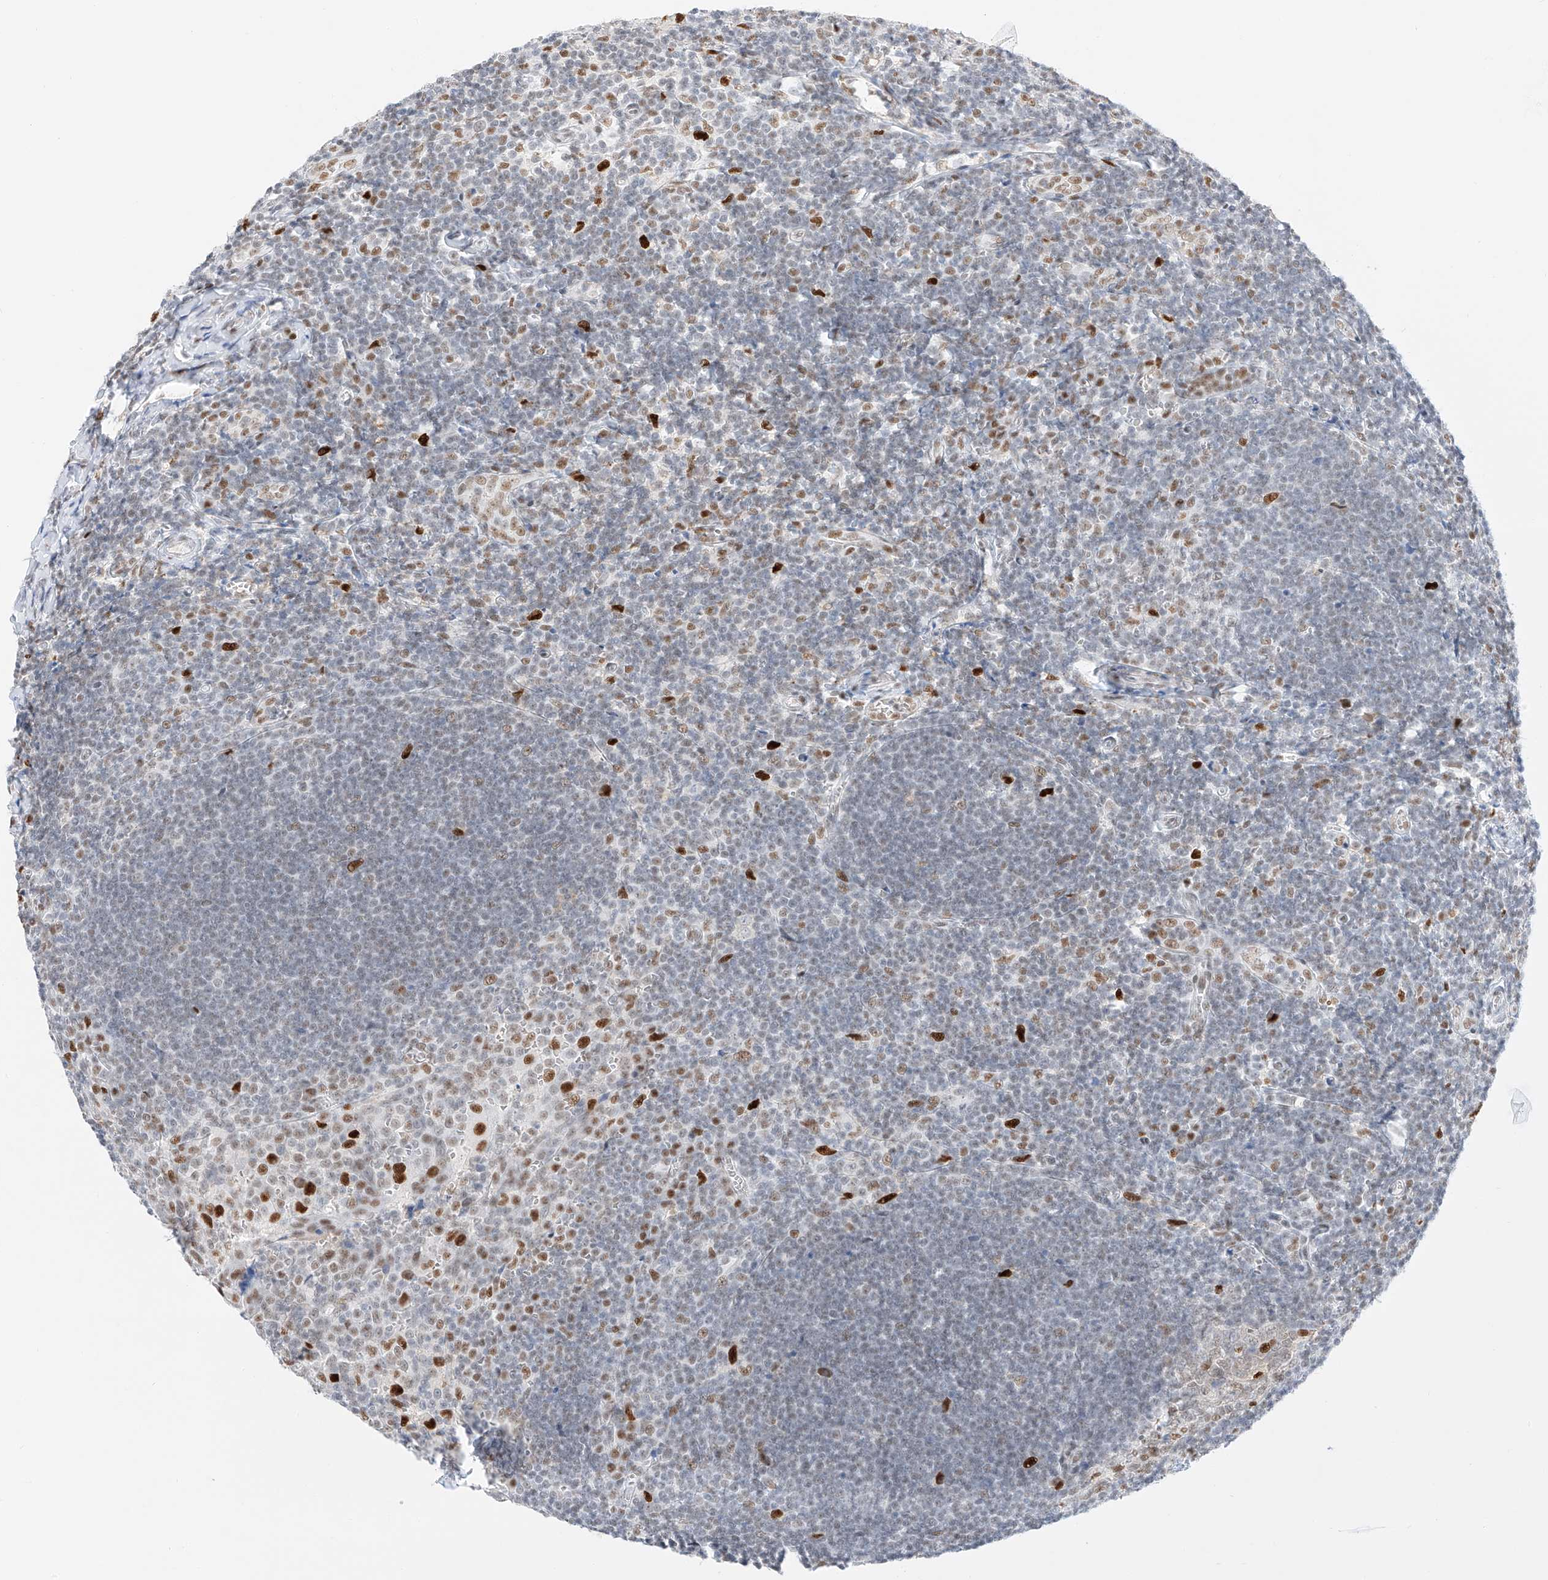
{"staining": {"intensity": "strong", "quantity": "<25%", "location": "nuclear"}, "tissue": "tonsil", "cell_type": "Germinal center cells", "image_type": "normal", "snomed": [{"axis": "morphology", "description": "Normal tissue, NOS"}, {"axis": "topography", "description": "Tonsil"}], "caption": "Immunohistochemical staining of normal tonsil displays <25% levels of strong nuclear protein staining in approximately <25% of germinal center cells.", "gene": "APIP", "patient": {"sex": "male", "age": 27}}